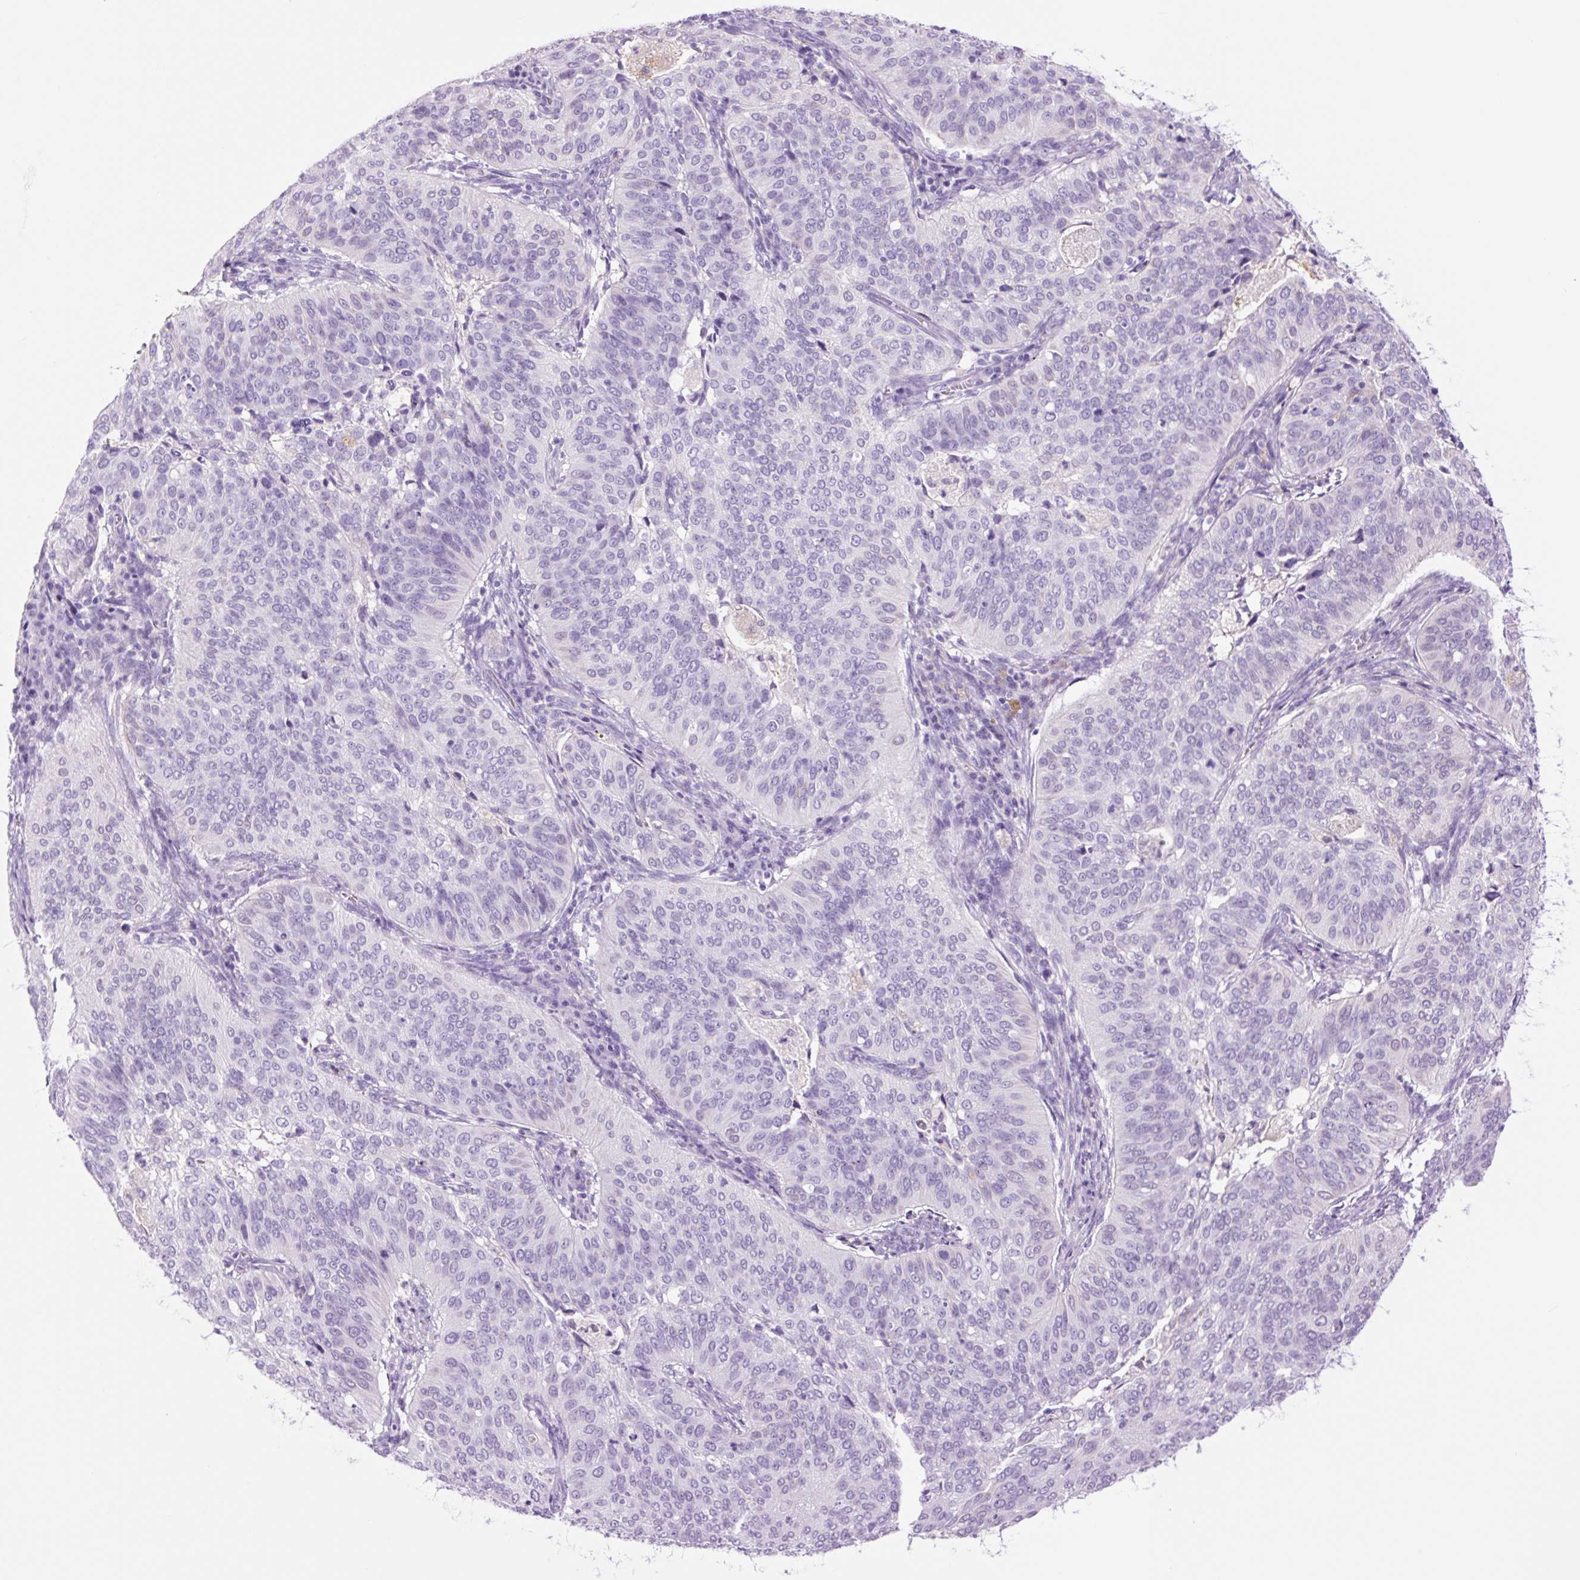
{"staining": {"intensity": "negative", "quantity": "none", "location": "none"}, "tissue": "cervical cancer", "cell_type": "Tumor cells", "image_type": "cancer", "snomed": [{"axis": "morphology", "description": "Normal tissue, NOS"}, {"axis": "morphology", "description": "Squamous cell carcinoma, NOS"}, {"axis": "topography", "description": "Cervix"}], "caption": "IHC micrograph of human cervical cancer (squamous cell carcinoma) stained for a protein (brown), which exhibits no positivity in tumor cells.", "gene": "TFF2", "patient": {"sex": "female", "age": 39}}